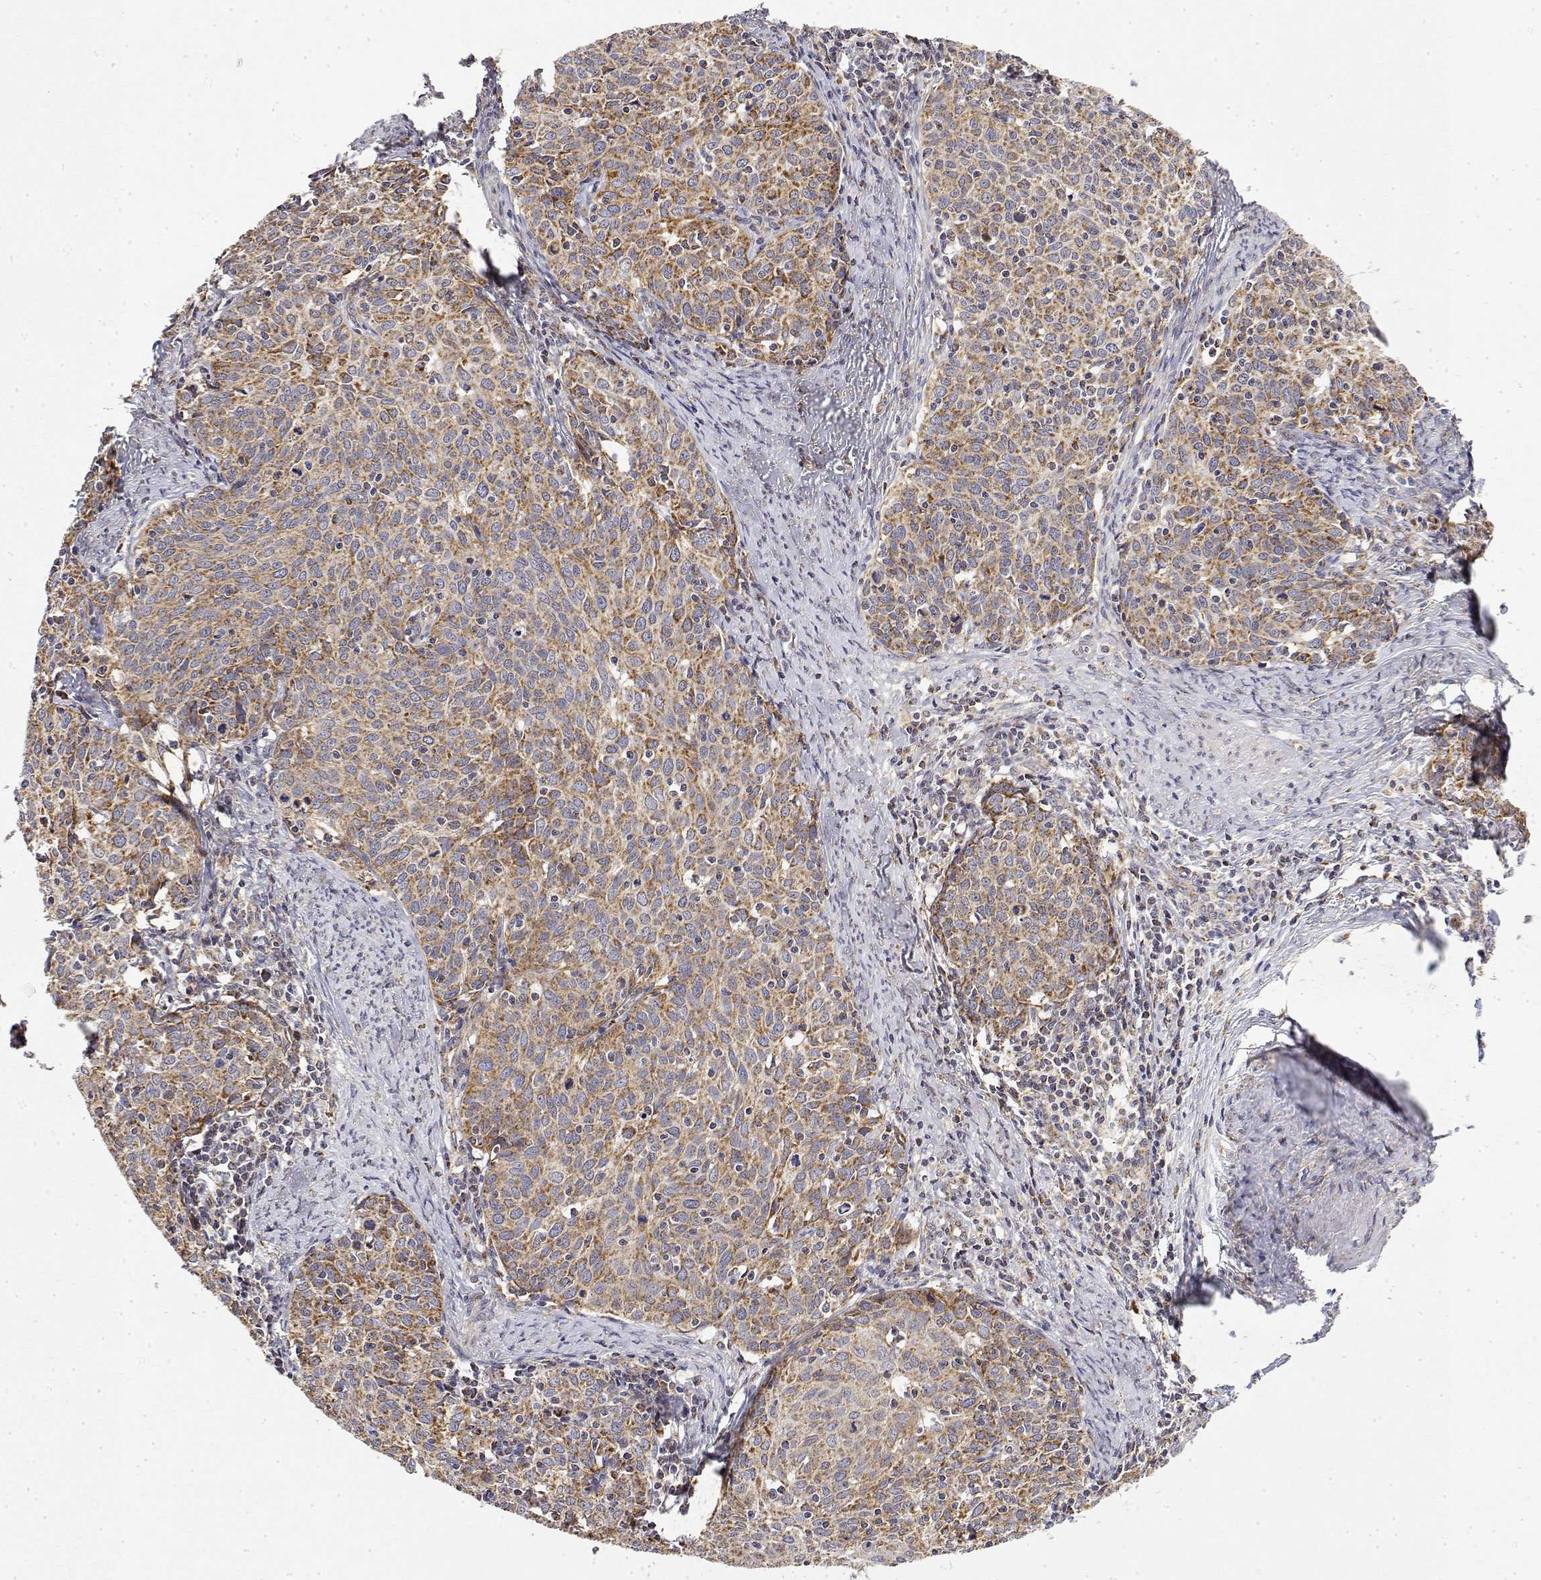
{"staining": {"intensity": "moderate", "quantity": ">75%", "location": "cytoplasmic/membranous"}, "tissue": "cervical cancer", "cell_type": "Tumor cells", "image_type": "cancer", "snomed": [{"axis": "morphology", "description": "Squamous cell carcinoma, NOS"}, {"axis": "topography", "description": "Cervix"}], "caption": "This histopathology image exhibits immunohistochemistry (IHC) staining of cervical squamous cell carcinoma, with medium moderate cytoplasmic/membranous expression in about >75% of tumor cells.", "gene": "GADD45GIP1", "patient": {"sex": "female", "age": 62}}